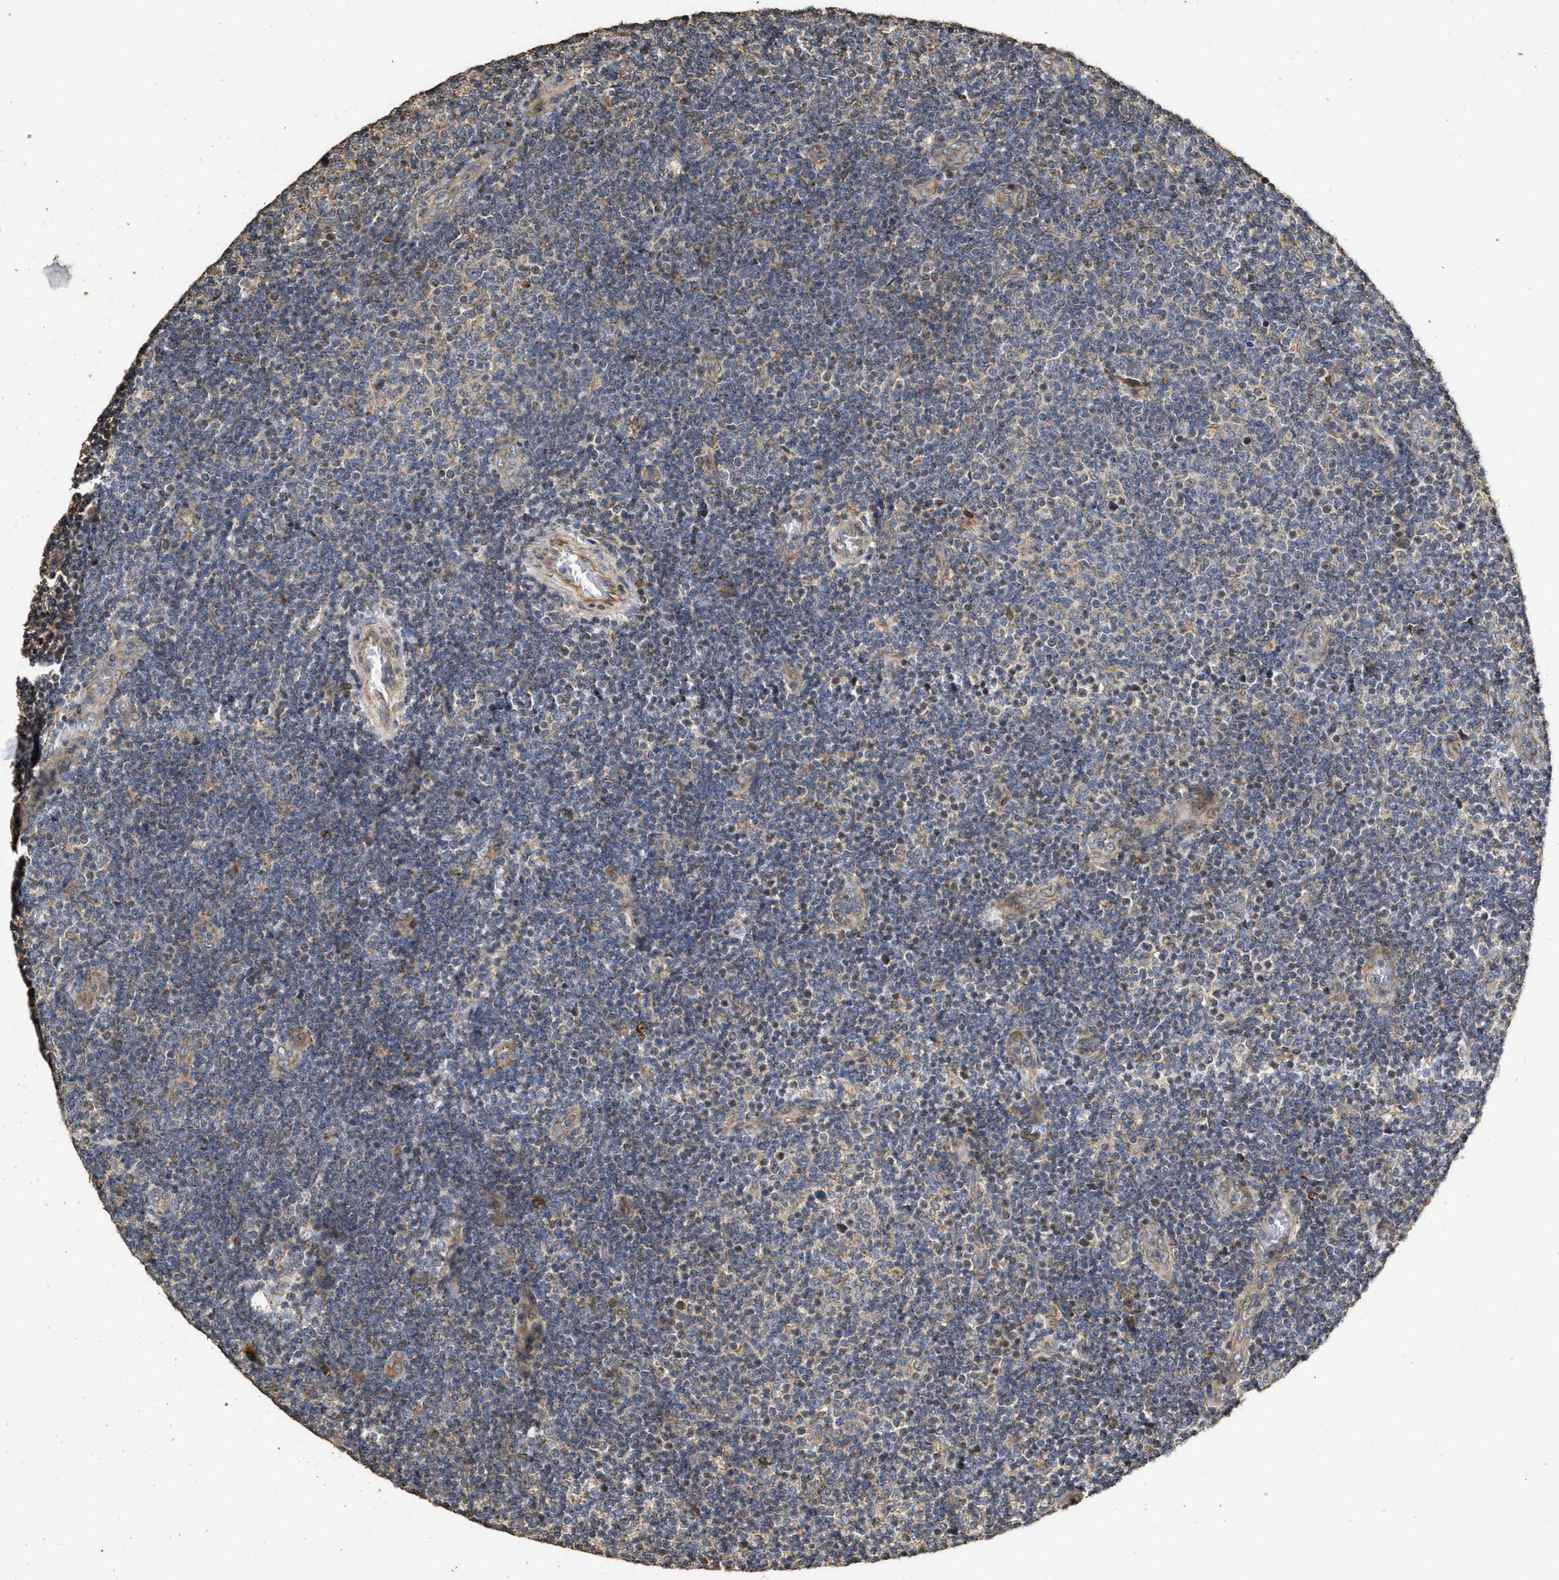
{"staining": {"intensity": "weak", "quantity": "<25%", "location": "cytoplasmic/membranous"}, "tissue": "lymphoma", "cell_type": "Tumor cells", "image_type": "cancer", "snomed": [{"axis": "morphology", "description": "Malignant lymphoma, non-Hodgkin's type, Low grade"}, {"axis": "topography", "description": "Lymph node"}], "caption": "Immunohistochemistry micrograph of neoplastic tissue: human lymphoma stained with DAB shows no significant protein expression in tumor cells.", "gene": "NAV1", "patient": {"sex": "male", "age": 83}}